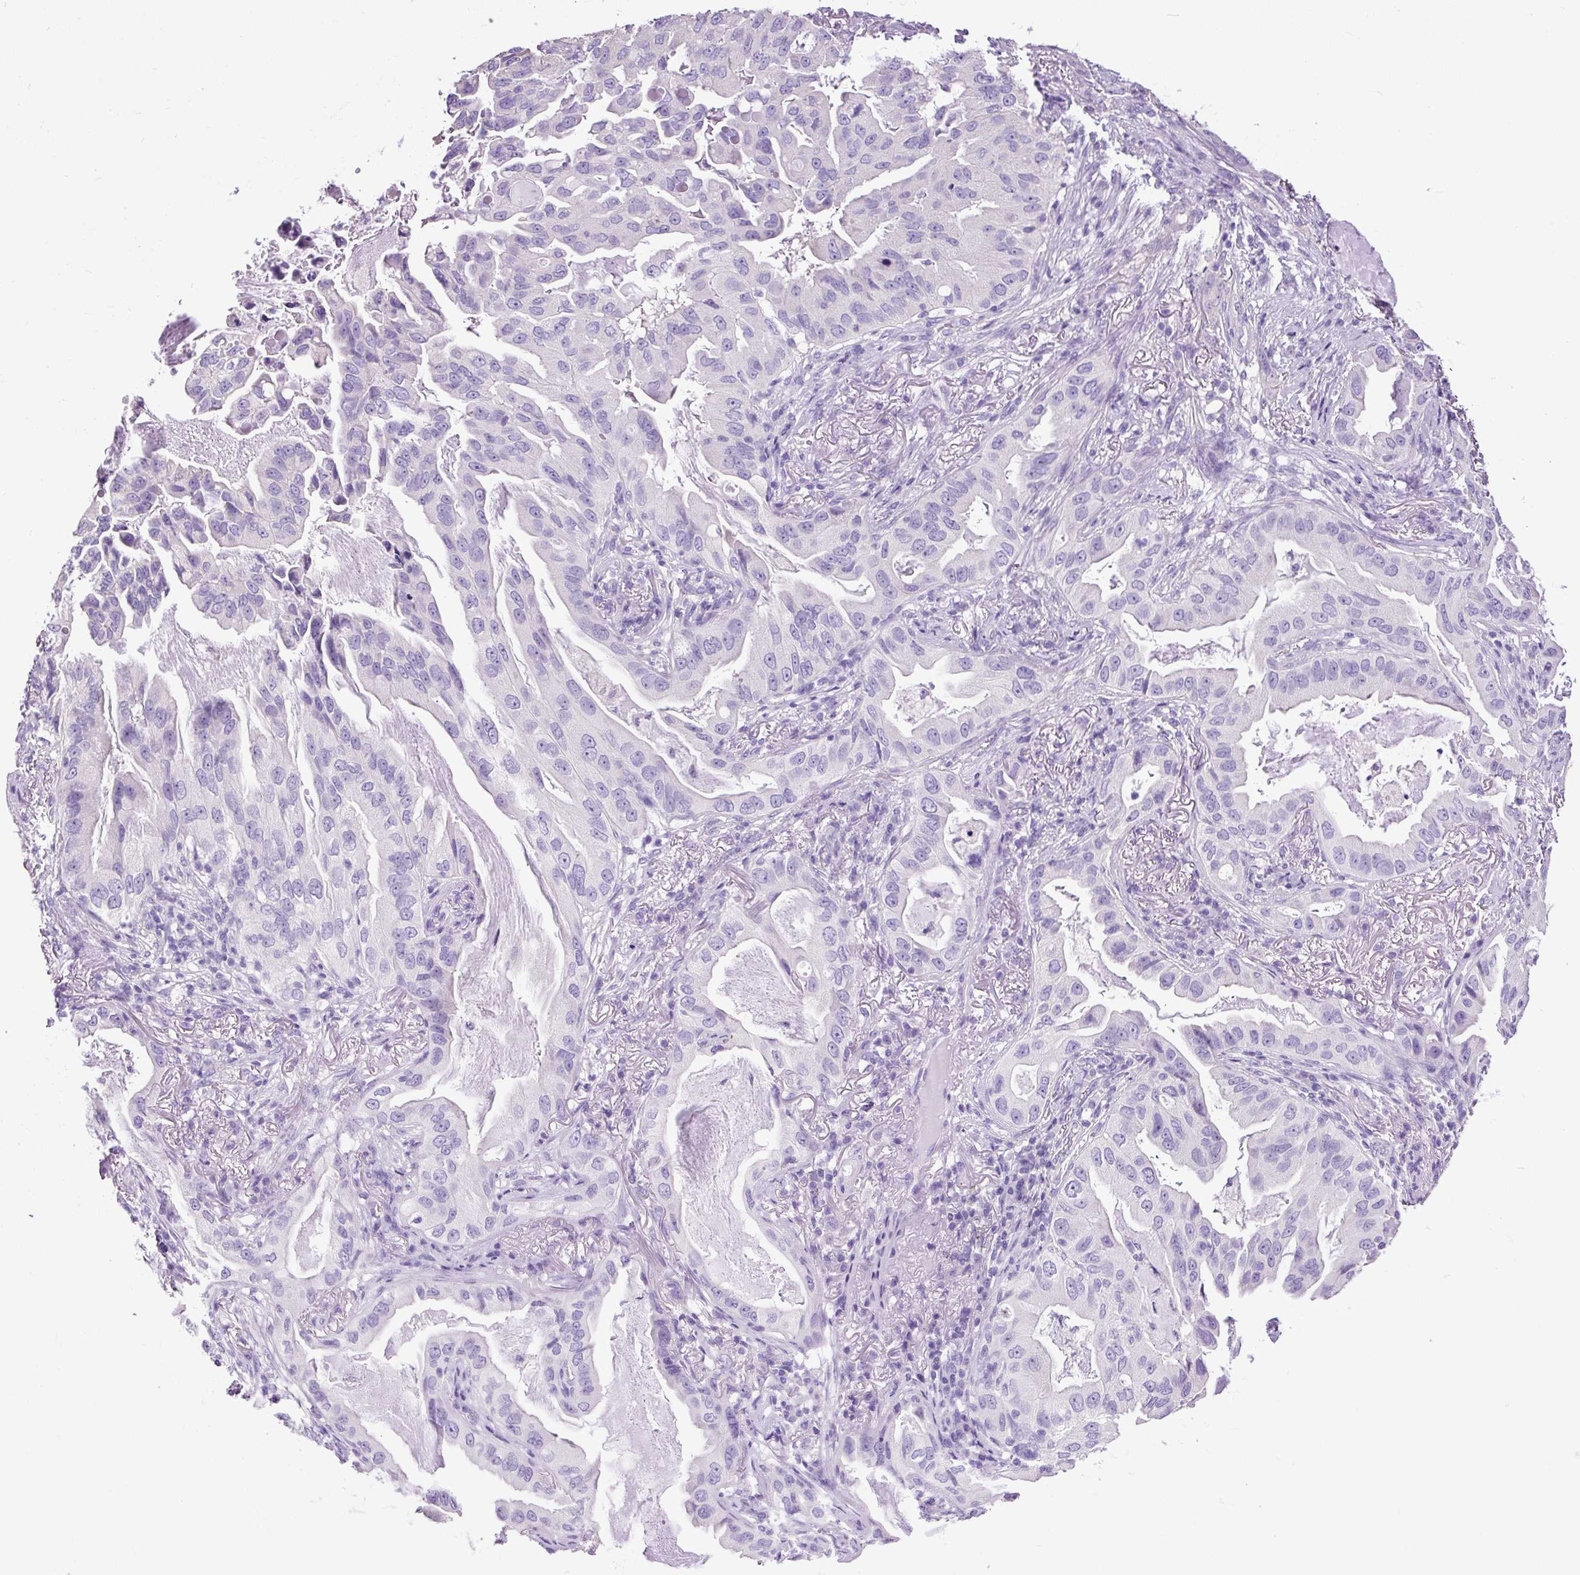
{"staining": {"intensity": "negative", "quantity": "none", "location": "none"}, "tissue": "lung cancer", "cell_type": "Tumor cells", "image_type": "cancer", "snomed": [{"axis": "morphology", "description": "Adenocarcinoma, NOS"}, {"axis": "topography", "description": "Lung"}], "caption": "Histopathology image shows no protein expression in tumor cells of lung cancer (adenocarcinoma) tissue.", "gene": "PDIA2", "patient": {"sex": "female", "age": 69}}